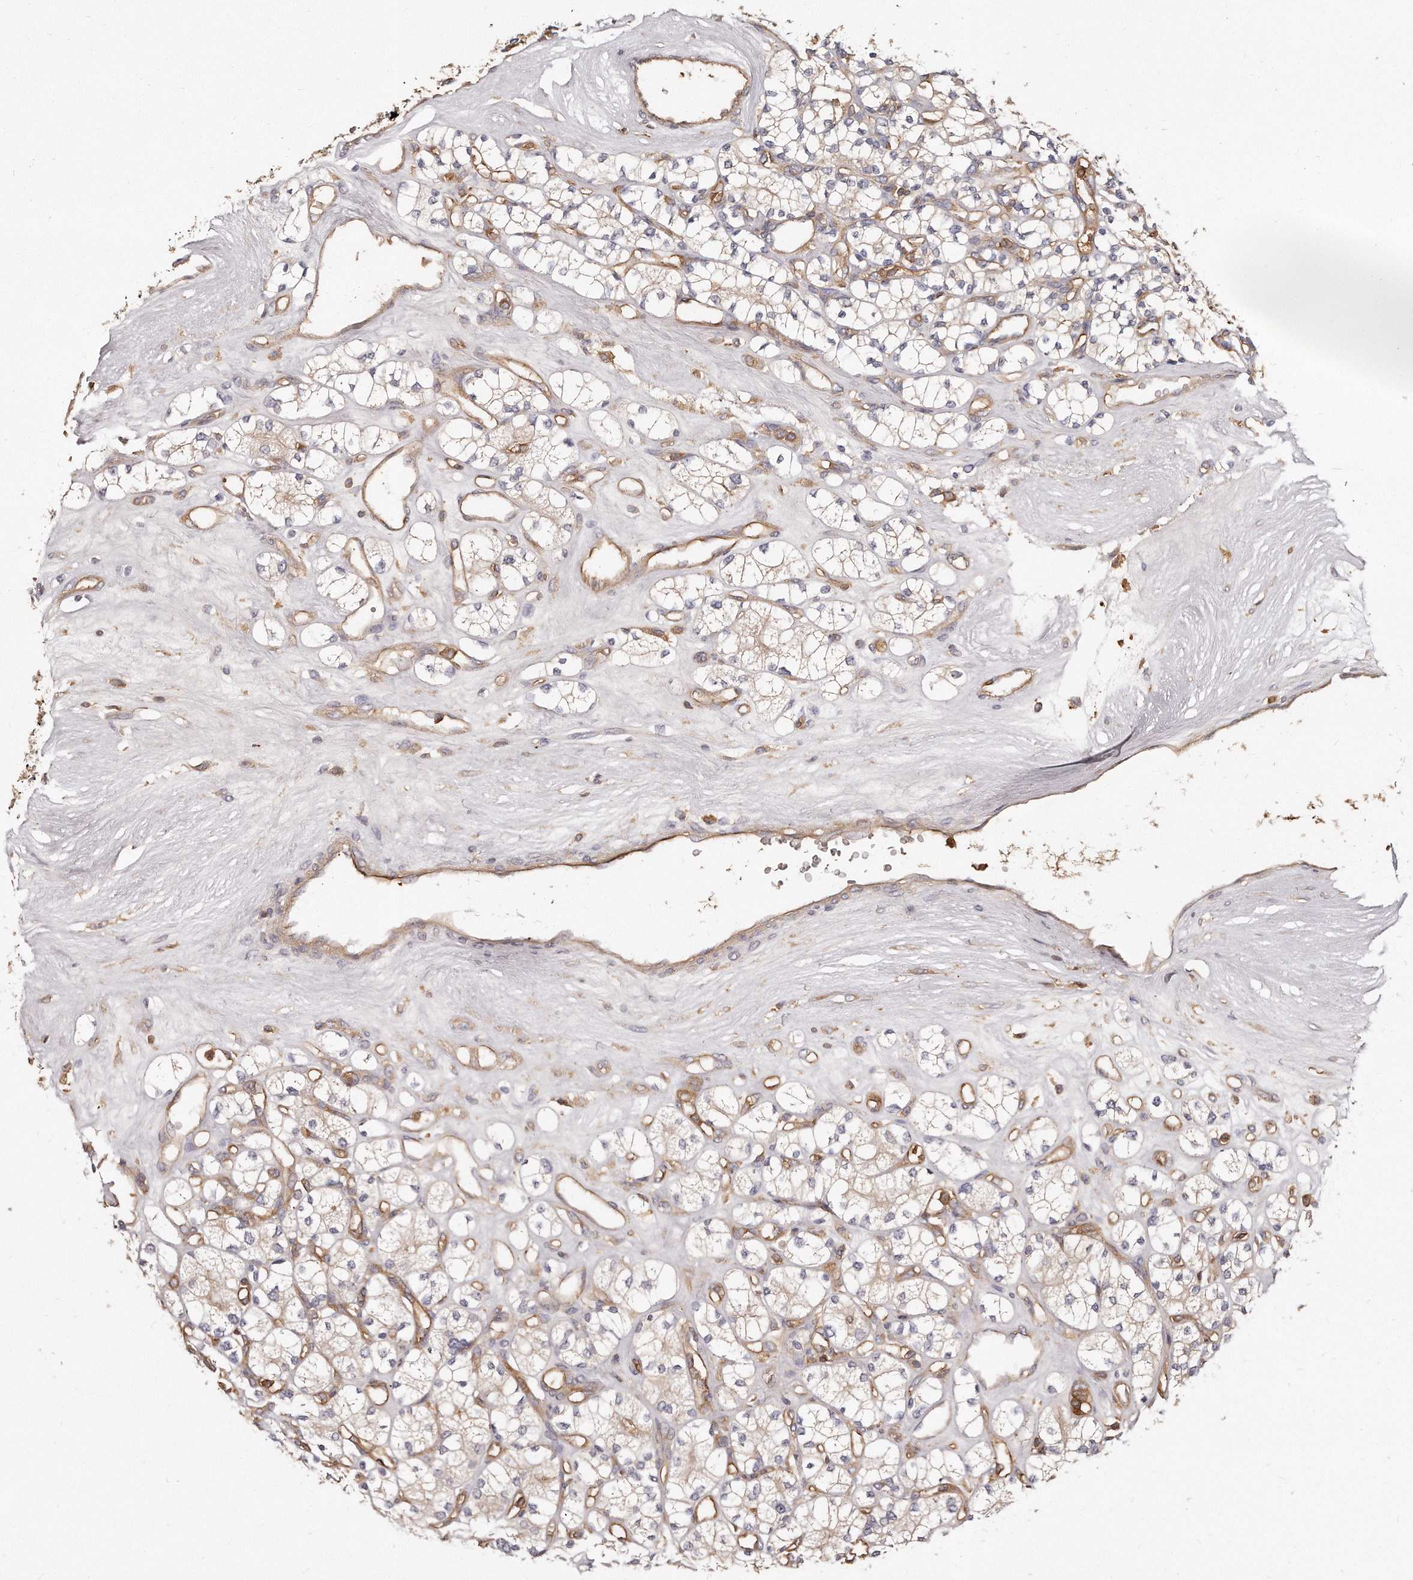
{"staining": {"intensity": "negative", "quantity": "none", "location": "none"}, "tissue": "renal cancer", "cell_type": "Tumor cells", "image_type": "cancer", "snomed": [{"axis": "morphology", "description": "Adenocarcinoma, NOS"}, {"axis": "topography", "description": "Kidney"}], "caption": "Immunohistochemical staining of human renal cancer reveals no significant positivity in tumor cells.", "gene": "CAP1", "patient": {"sex": "male", "age": 77}}